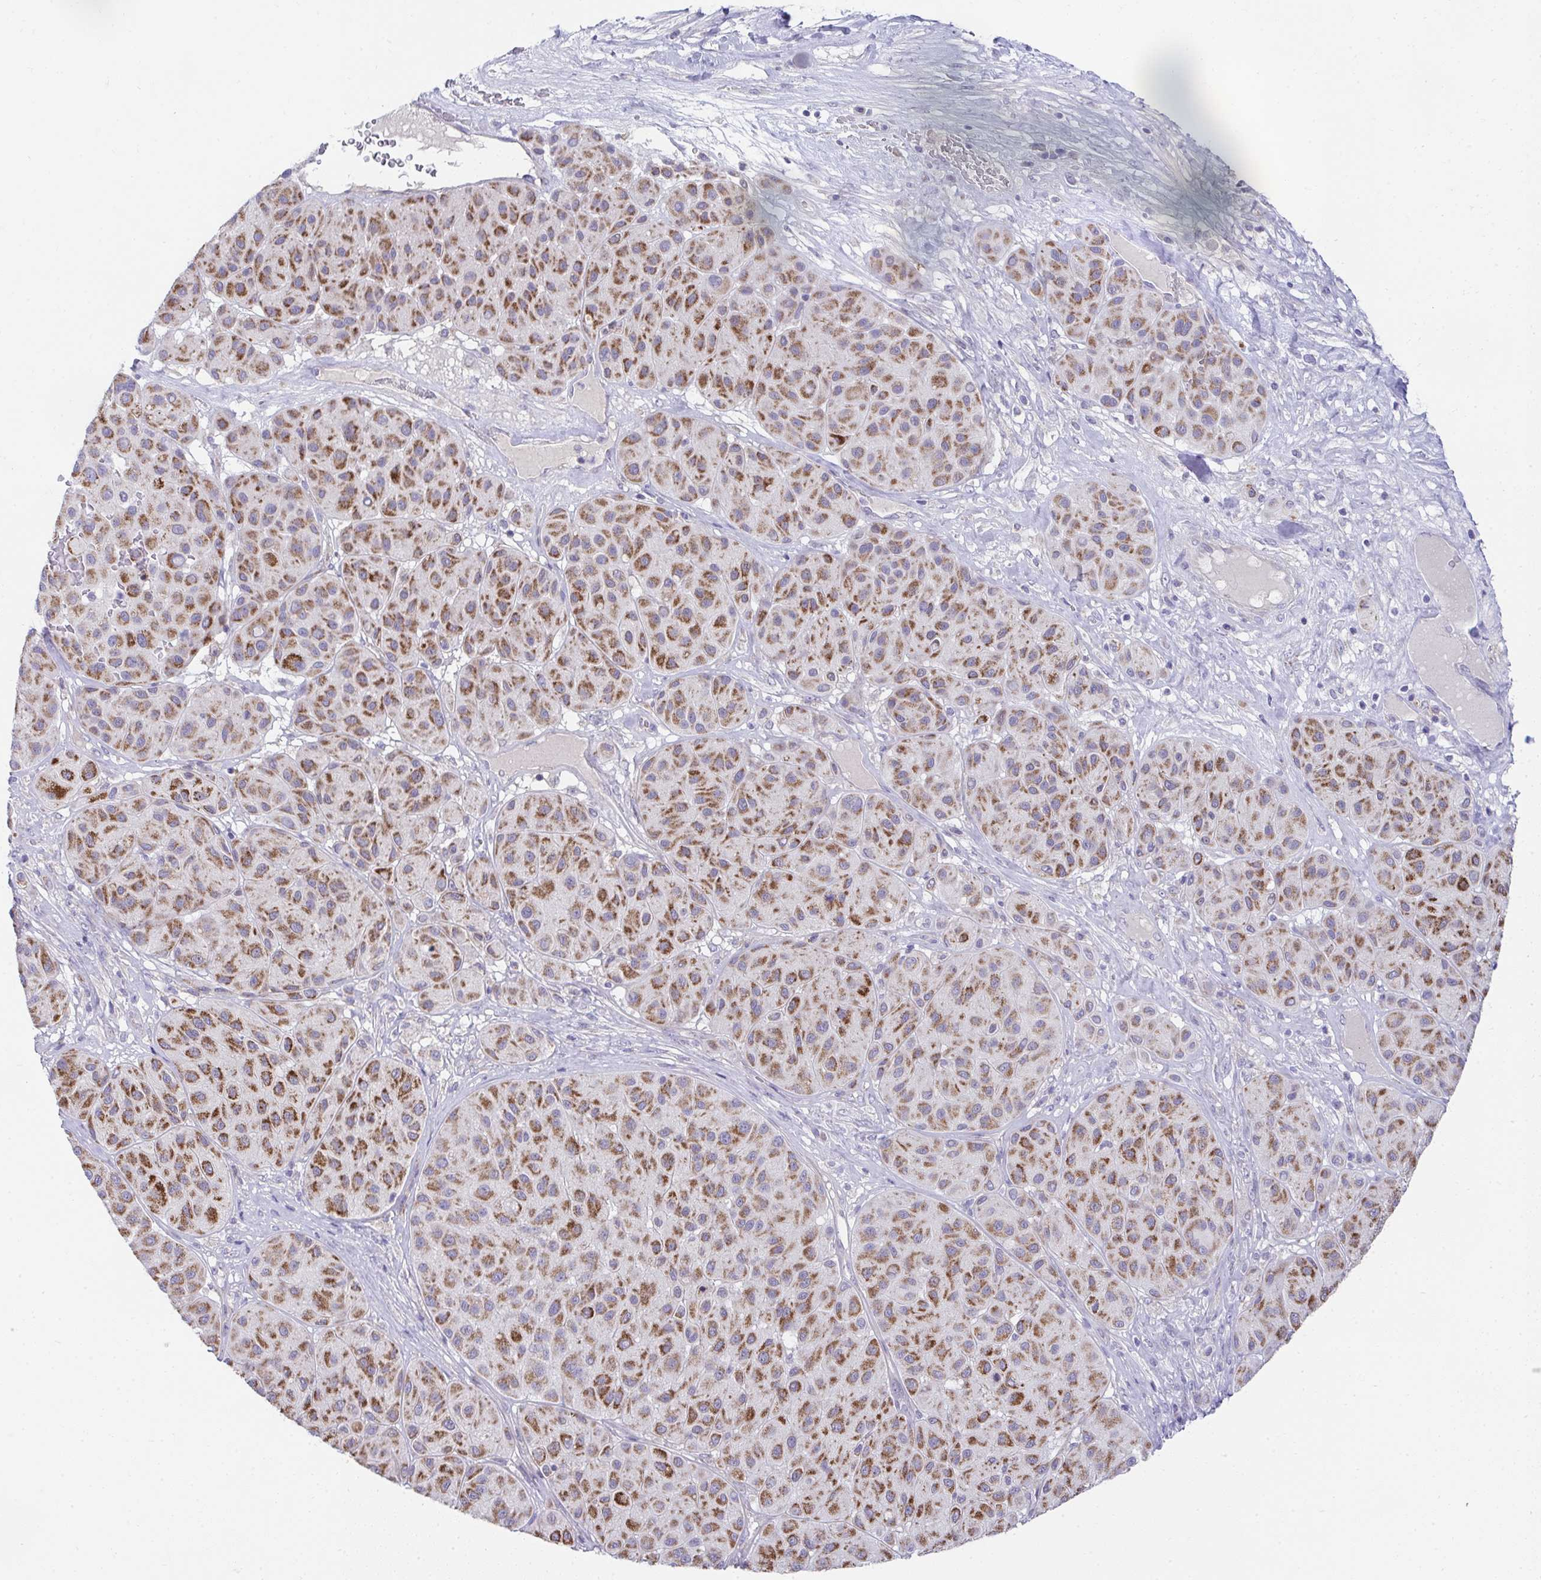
{"staining": {"intensity": "moderate", "quantity": ">75%", "location": "cytoplasmic/membranous"}, "tissue": "melanoma", "cell_type": "Tumor cells", "image_type": "cancer", "snomed": [{"axis": "morphology", "description": "Malignant melanoma, Metastatic site"}, {"axis": "topography", "description": "Smooth muscle"}], "caption": "Malignant melanoma (metastatic site) stained with a brown dye reveals moderate cytoplasmic/membranous positive staining in about >75% of tumor cells.", "gene": "PRRG3", "patient": {"sex": "male", "age": 41}}